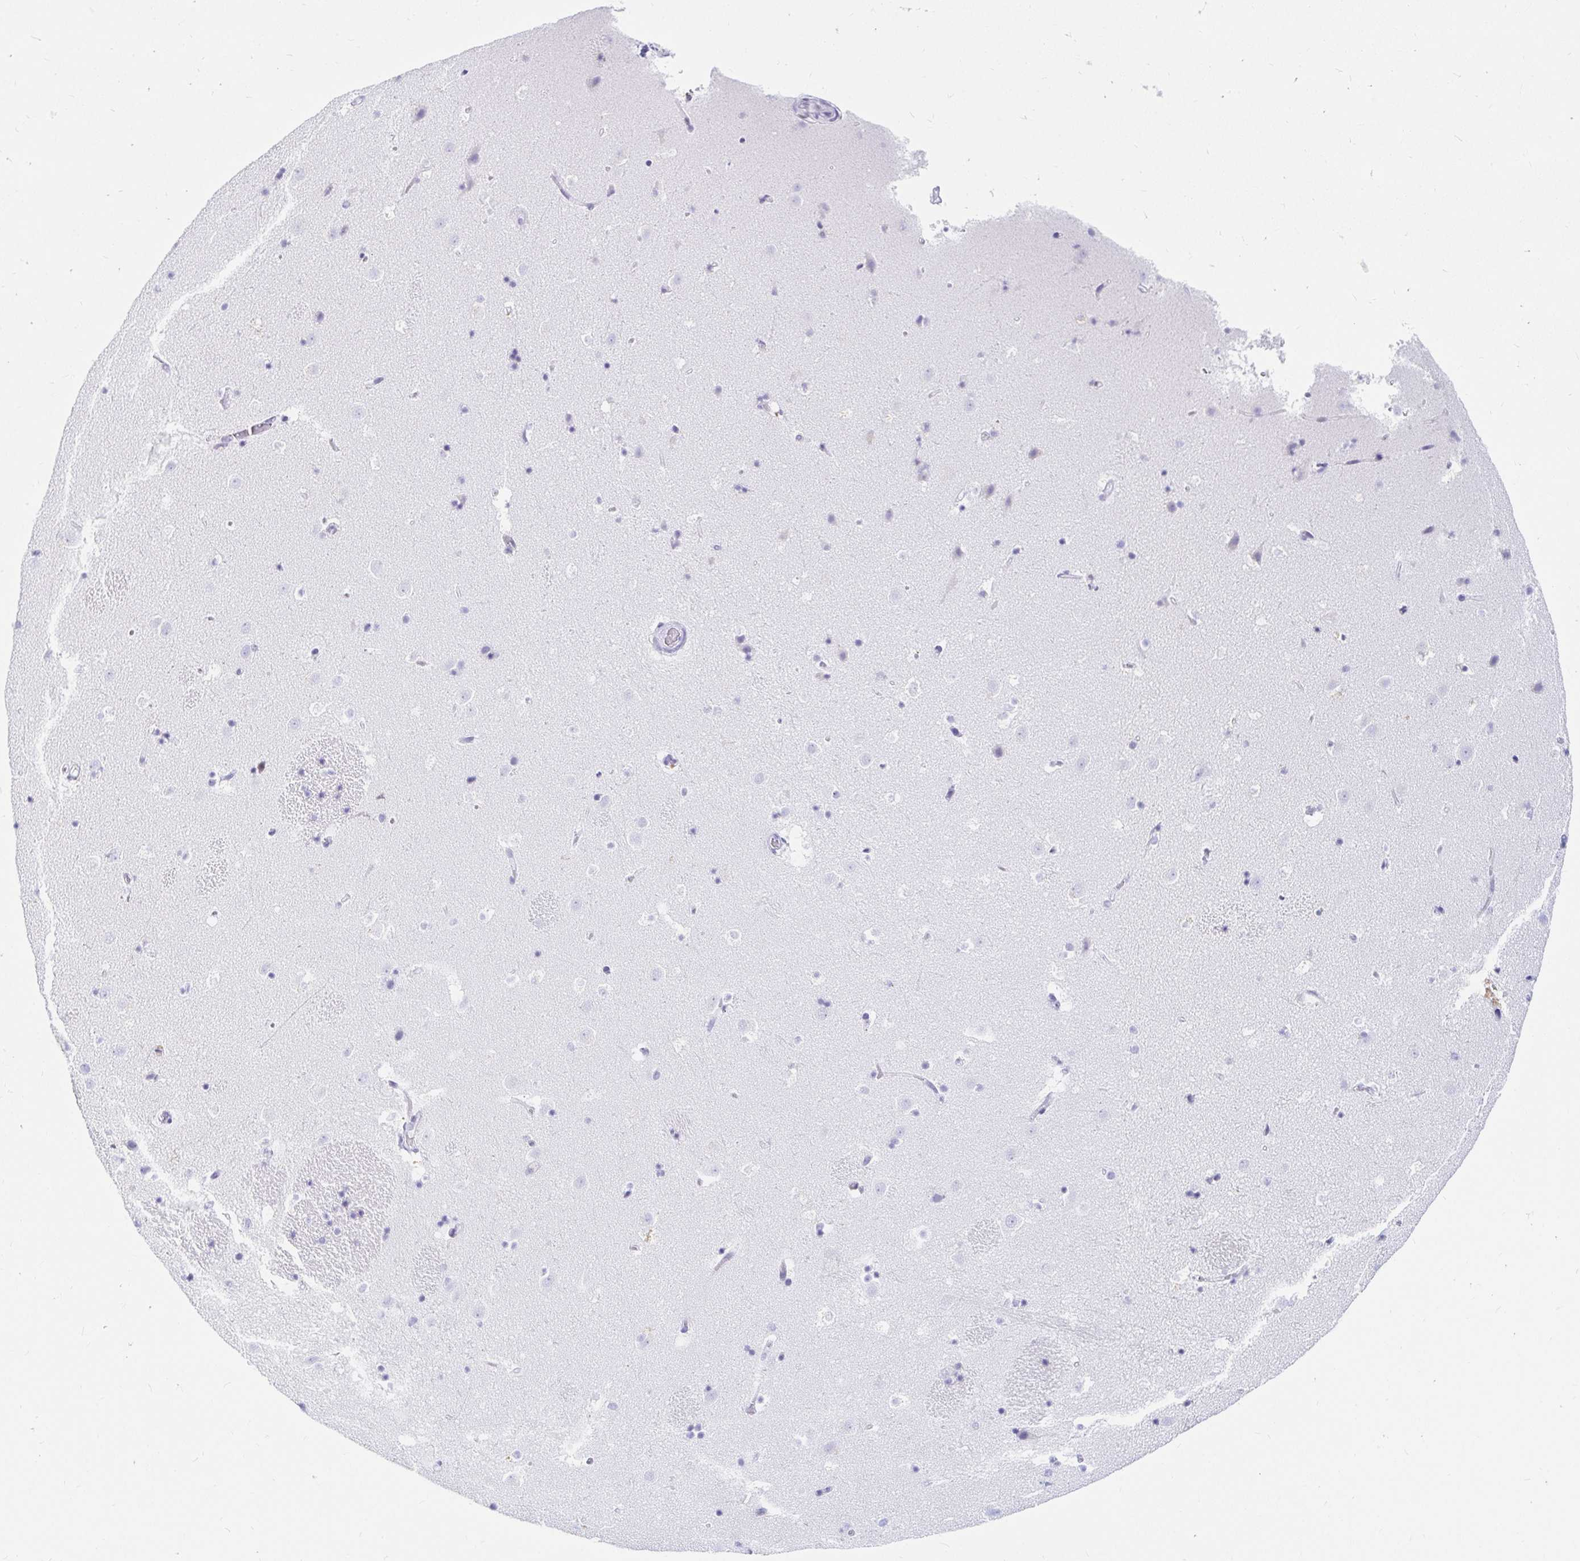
{"staining": {"intensity": "negative", "quantity": "none", "location": "none"}, "tissue": "caudate", "cell_type": "Glial cells", "image_type": "normal", "snomed": [{"axis": "morphology", "description": "Normal tissue, NOS"}, {"axis": "topography", "description": "Lateral ventricle wall"}], "caption": "High magnification brightfield microscopy of benign caudate stained with DAB (brown) and counterstained with hematoxylin (blue): glial cells show no significant expression. (DAB (3,3'-diaminobenzidine) IHC with hematoxylin counter stain).", "gene": "OR6T1", "patient": {"sex": "male", "age": 37}}